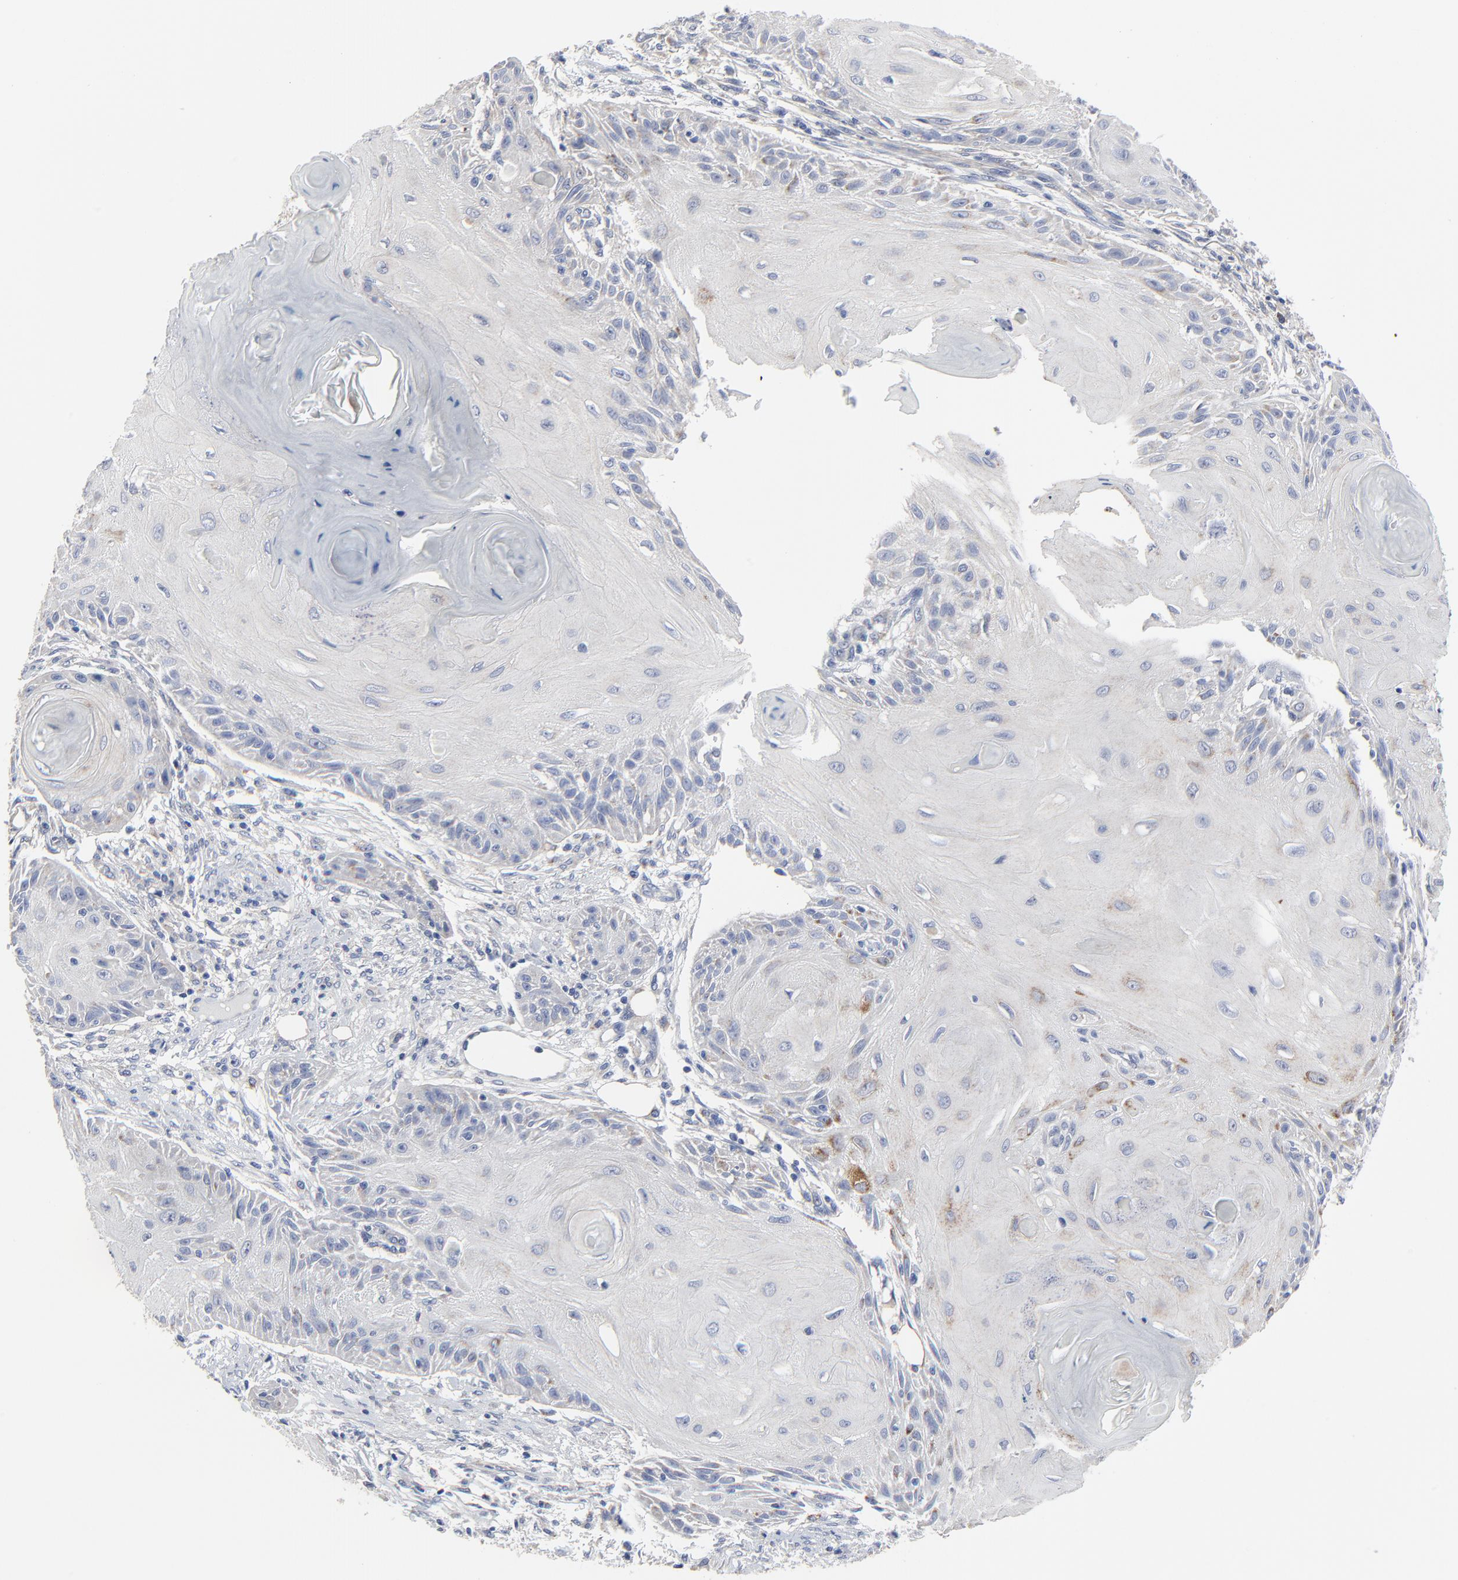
{"staining": {"intensity": "negative", "quantity": "none", "location": "none"}, "tissue": "skin cancer", "cell_type": "Tumor cells", "image_type": "cancer", "snomed": [{"axis": "morphology", "description": "Squamous cell carcinoma, NOS"}, {"axis": "topography", "description": "Skin"}], "caption": "A high-resolution histopathology image shows immunohistochemistry (IHC) staining of squamous cell carcinoma (skin), which demonstrates no significant staining in tumor cells.", "gene": "DHRSX", "patient": {"sex": "female", "age": 88}}